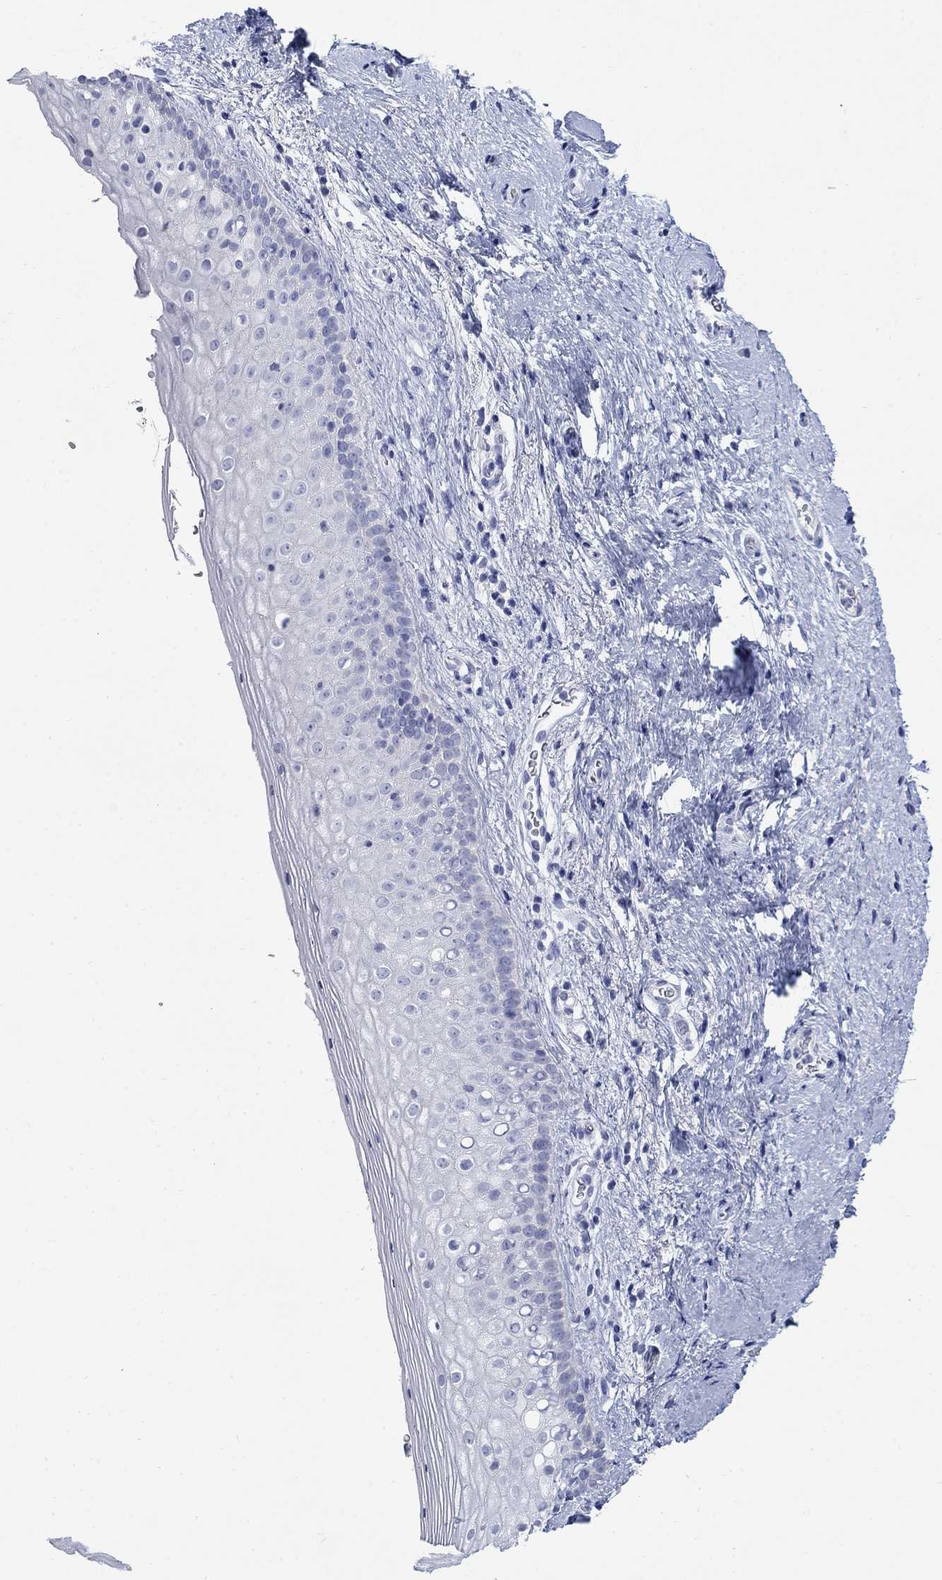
{"staining": {"intensity": "negative", "quantity": "none", "location": "none"}, "tissue": "vagina", "cell_type": "Squamous epithelial cells", "image_type": "normal", "snomed": [{"axis": "morphology", "description": "Normal tissue, NOS"}, {"axis": "topography", "description": "Vagina"}], "caption": "High magnification brightfield microscopy of benign vagina stained with DAB (brown) and counterstained with hematoxylin (blue): squamous epithelial cells show no significant expression. (DAB immunohistochemistry (IHC) visualized using brightfield microscopy, high magnification).", "gene": "IGF2BP3", "patient": {"sex": "female", "age": 47}}